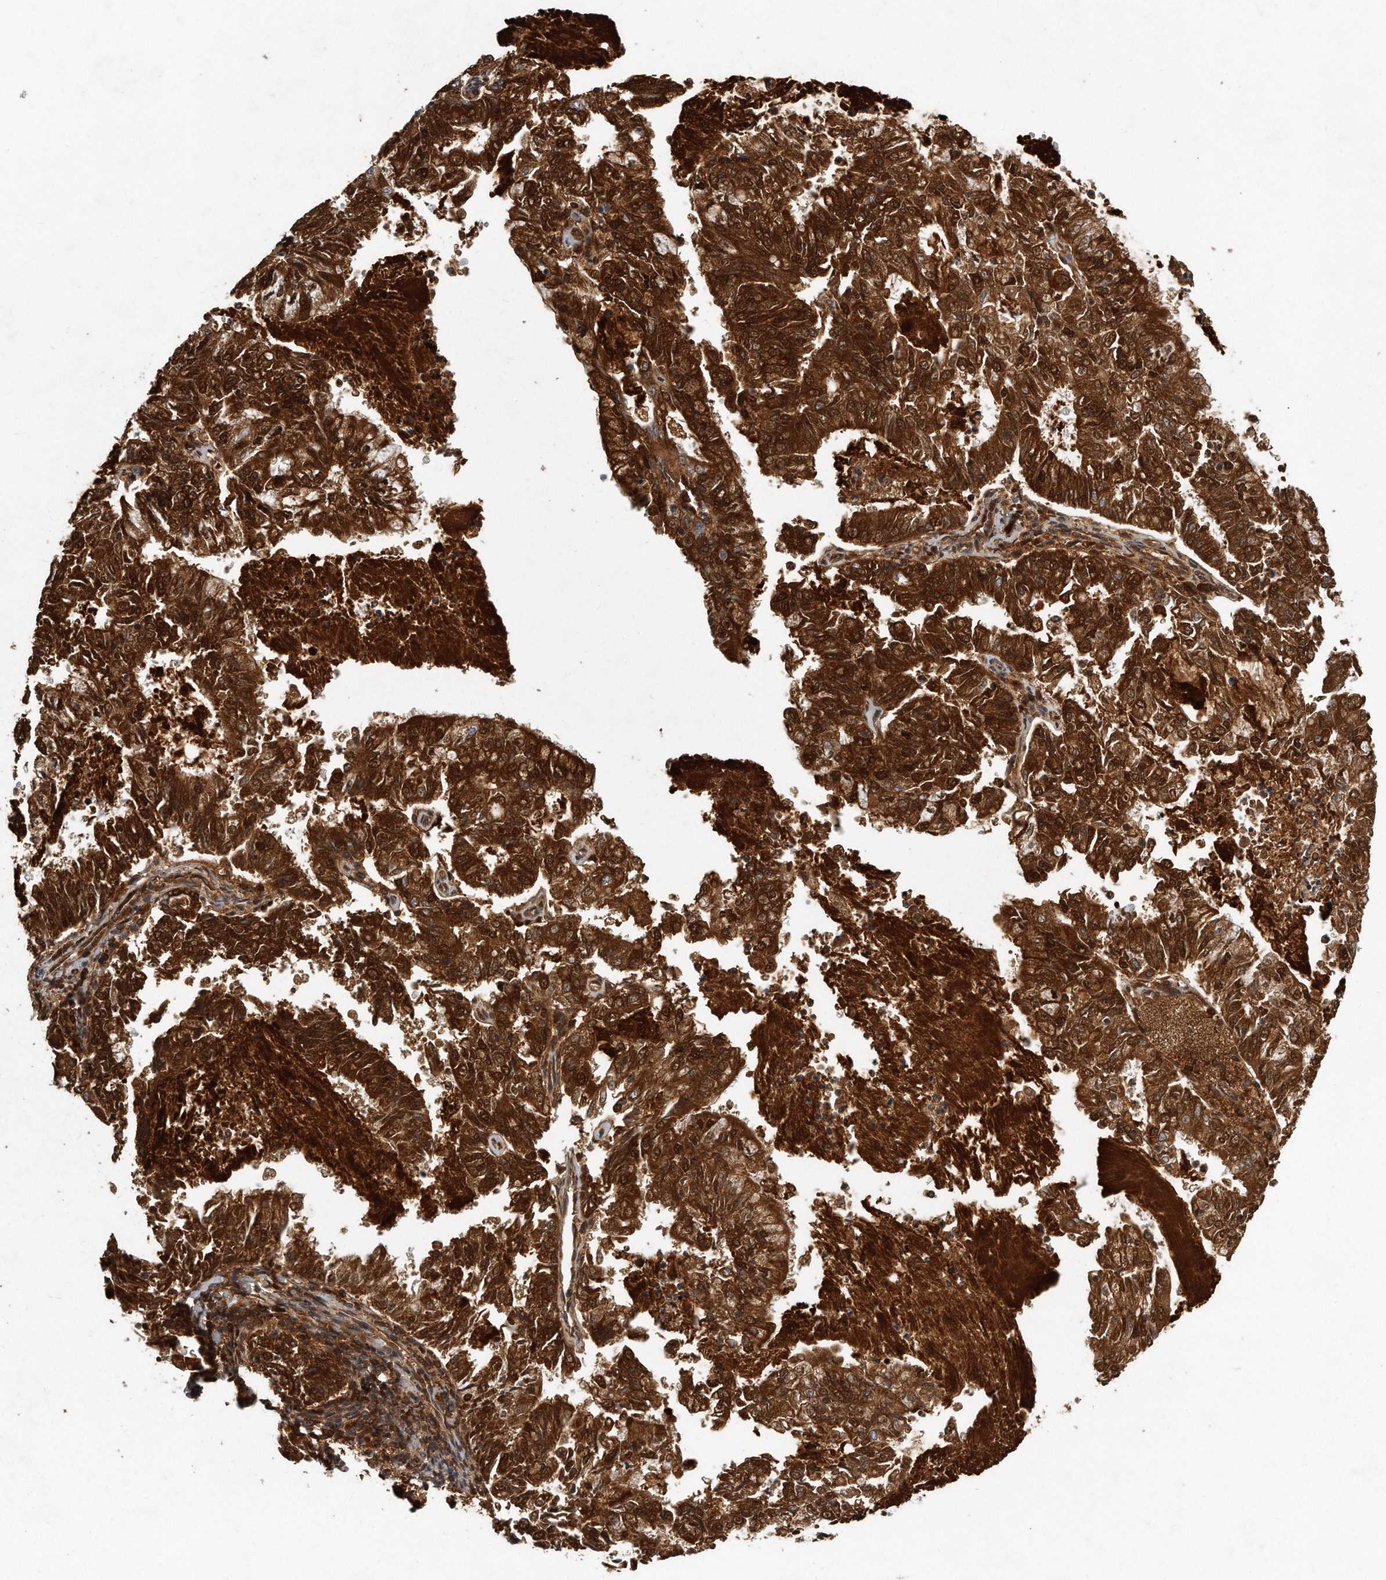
{"staining": {"intensity": "strong", "quantity": ">75%", "location": "cytoplasmic/membranous"}, "tissue": "endometrial cancer", "cell_type": "Tumor cells", "image_type": "cancer", "snomed": [{"axis": "morphology", "description": "Adenocarcinoma, NOS"}, {"axis": "topography", "description": "Endometrium"}], "caption": "DAB (3,3'-diaminobenzidine) immunohistochemical staining of human endometrial cancer shows strong cytoplasmic/membranous protein expression in approximately >75% of tumor cells.", "gene": "PCDH8", "patient": {"sex": "female", "age": 57}}